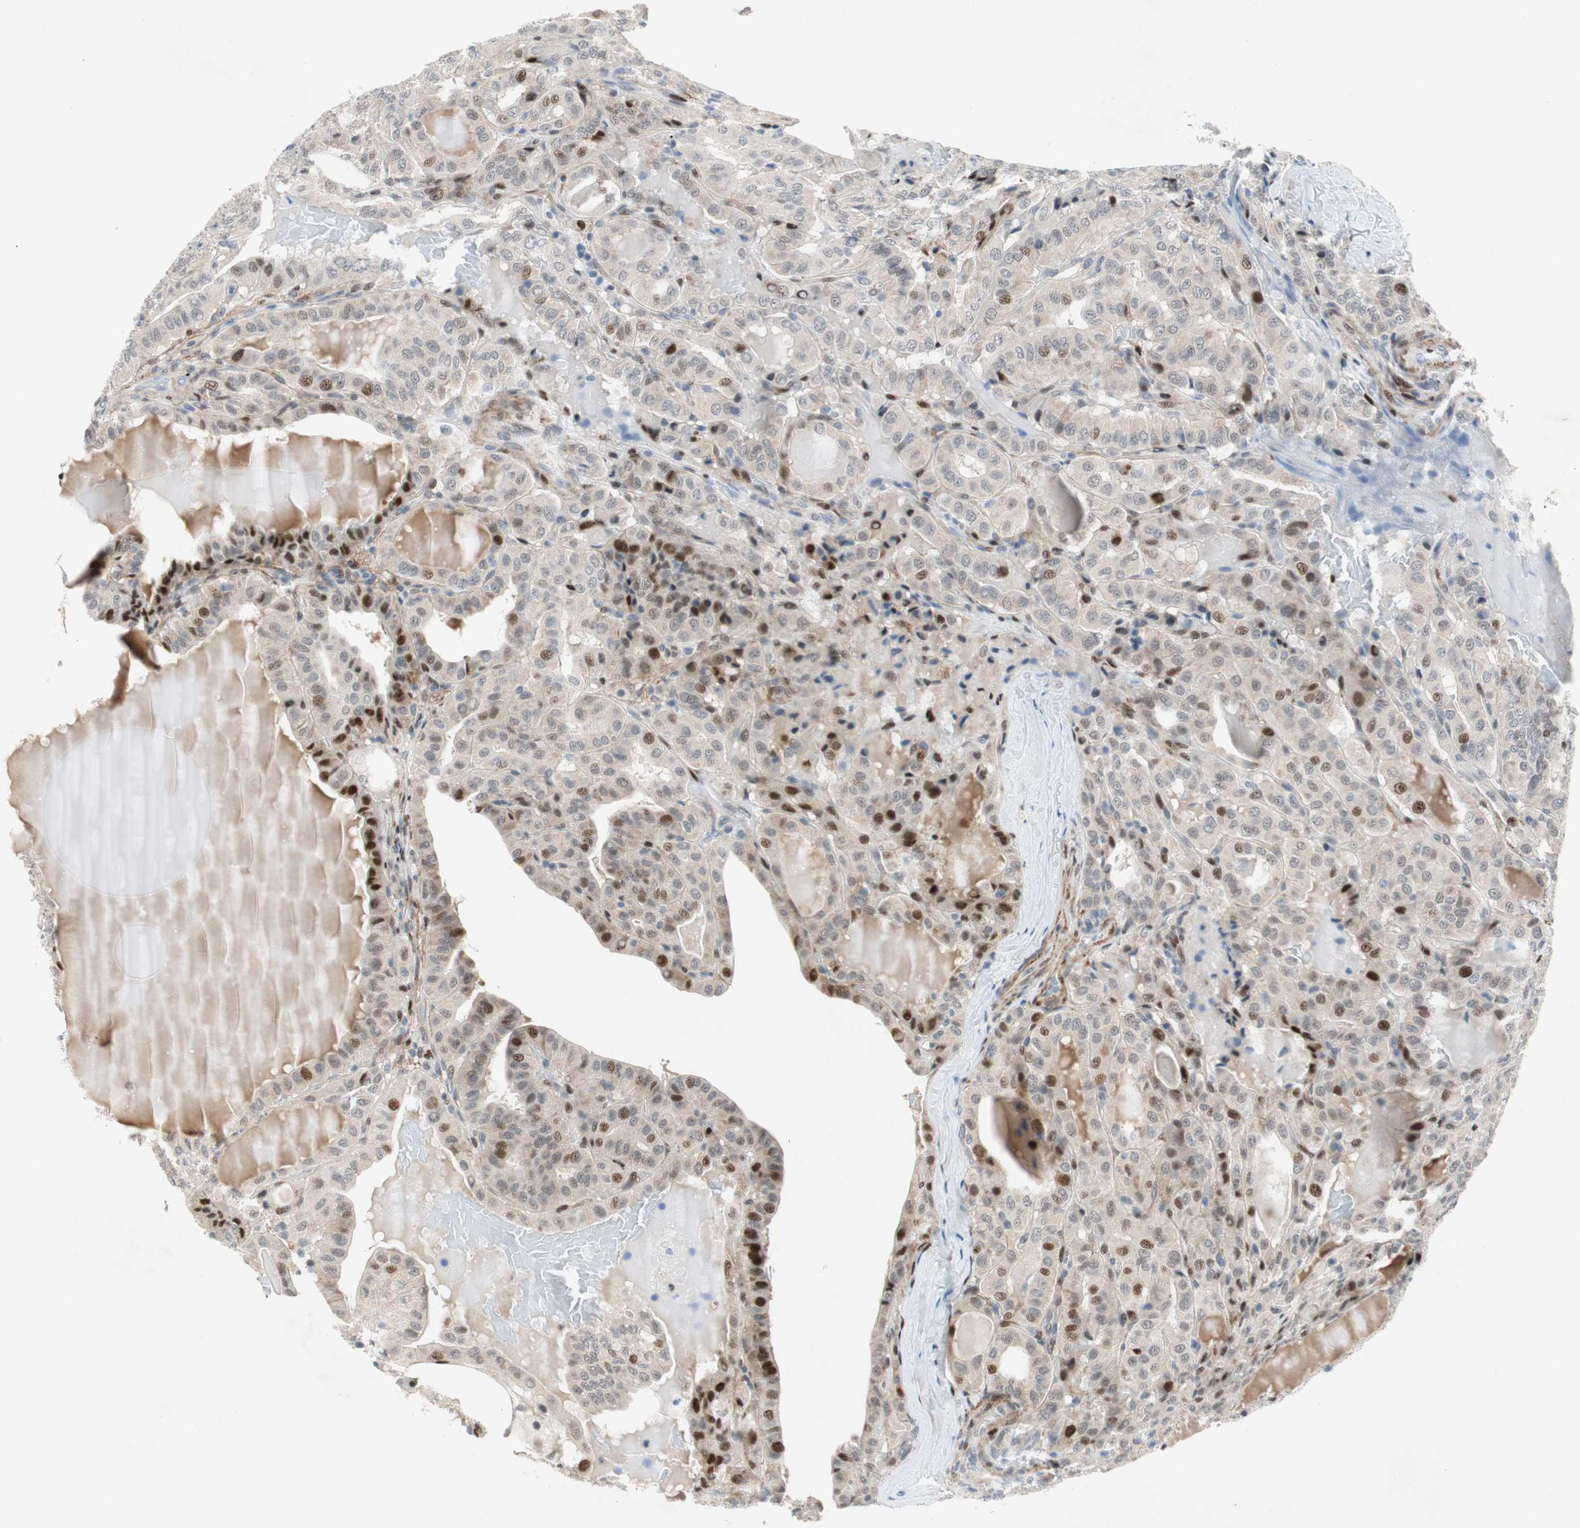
{"staining": {"intensity": "strong", "quantity": "<25%", "location": "nuclear"}, "tissue": "thyroid cancer", "cell_type": "Tumor cells", "image_type": "cancer", "snomed": [{"axis": "morphology", "description": "Papillary adenocarcinoma, NOS"}, {"axis": "topography", "description": "Thyroid gland"}], "caption": "Thyroid papillary adenocarcinoma stained for a protein (brown) exhibits strong nuclear positive staining in about <25% of tumor cells.", "gene": "FBXO44", "patient": {"sex": "male", "age": 77}}